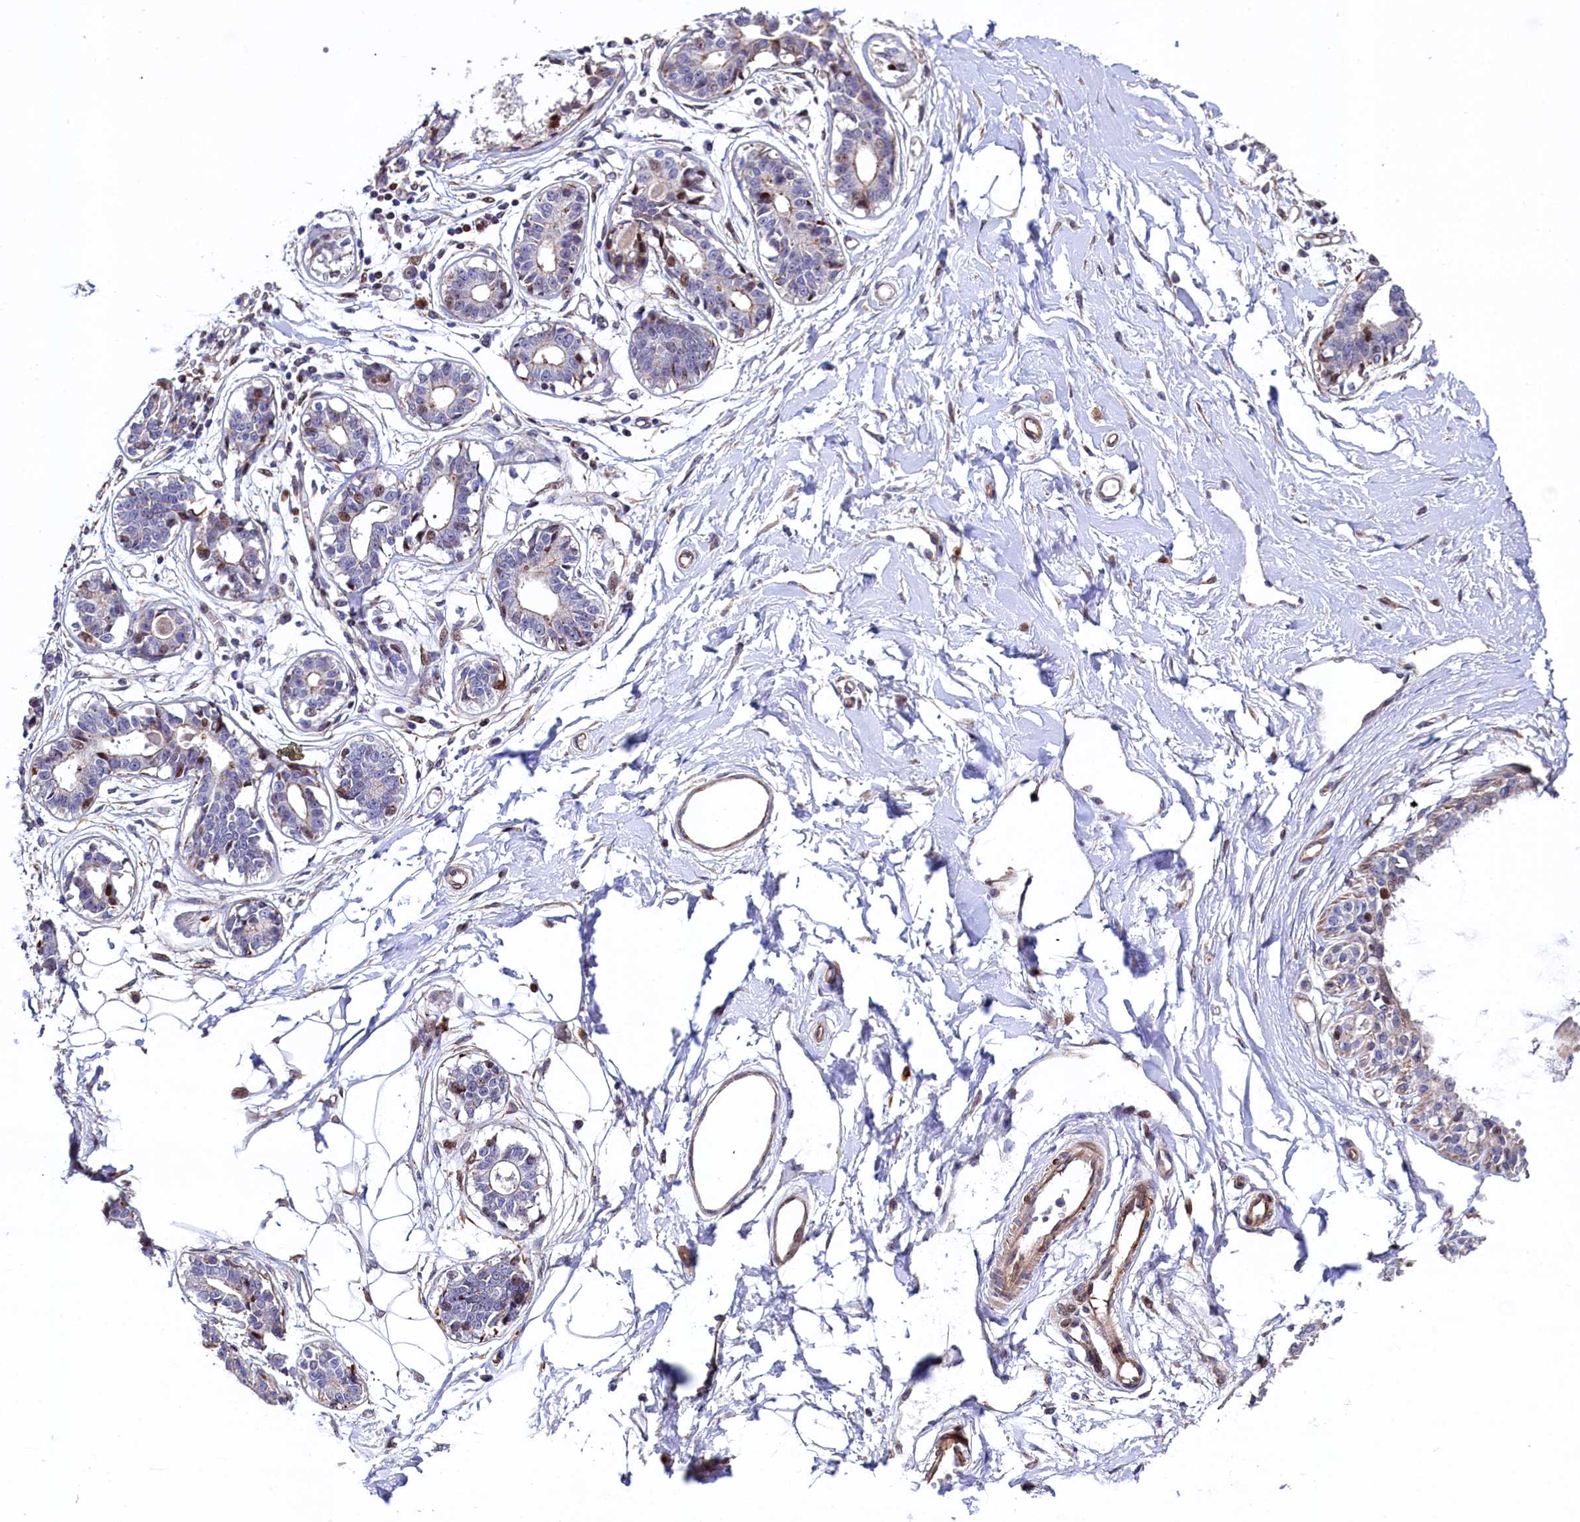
{"staining": {"intensity": "negative", "quantity": "none", "location": "none"}, "tissue": "breast", "cell_type": "Adipocytes", "image_type": "normal", "snomed": [{"axis": "morphology", "description": "Normal tissue, NOS"}, {"axis": "topography", "description": "Breast"}], "caption": "Immunohistochemical staining of normal human breast displays no significant positivity in adipocytes.", "gene": "TGDS", "patient": {"sex": "female", "age": 45}}